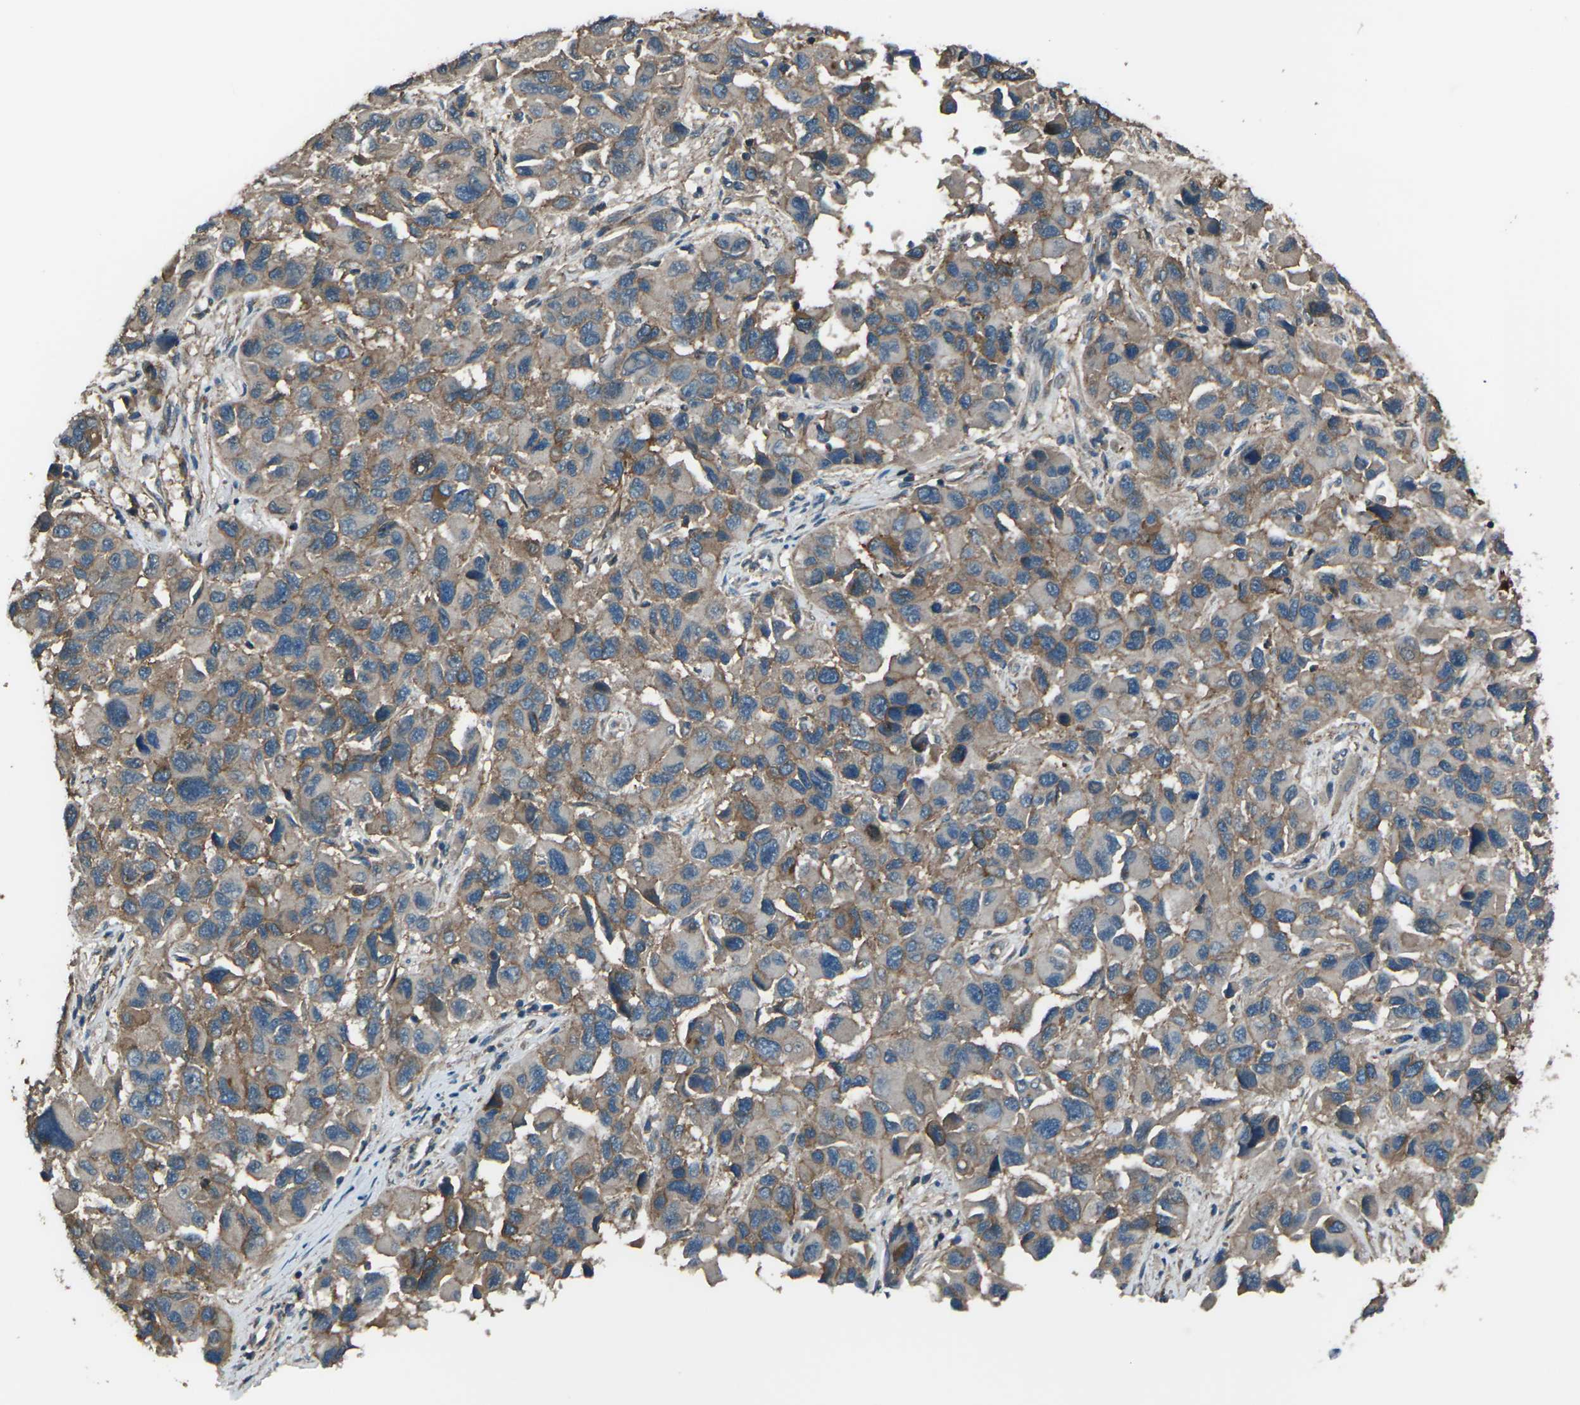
{"staining": {"intensity": "weak", "quantity": "25%-75%", "location": "cytoplasmic/membranous"}, "tissue": "melanoma", "cell_type": "Tumor cells", "image_type": "cancer", "snomed": [{"axis": "morphology", "description": "Malignant melanoma, NOS"}, {"axis": "topography", "description": "Skin"}], "caption": "Immunohistochemical staining of malignant melanoma reveals weak cytoplasmic/membranous protein staining in approximately 25%-75% of tumor cells.", "gene": "CMTM4", "patient": {"sex": "male", "age": 53}}